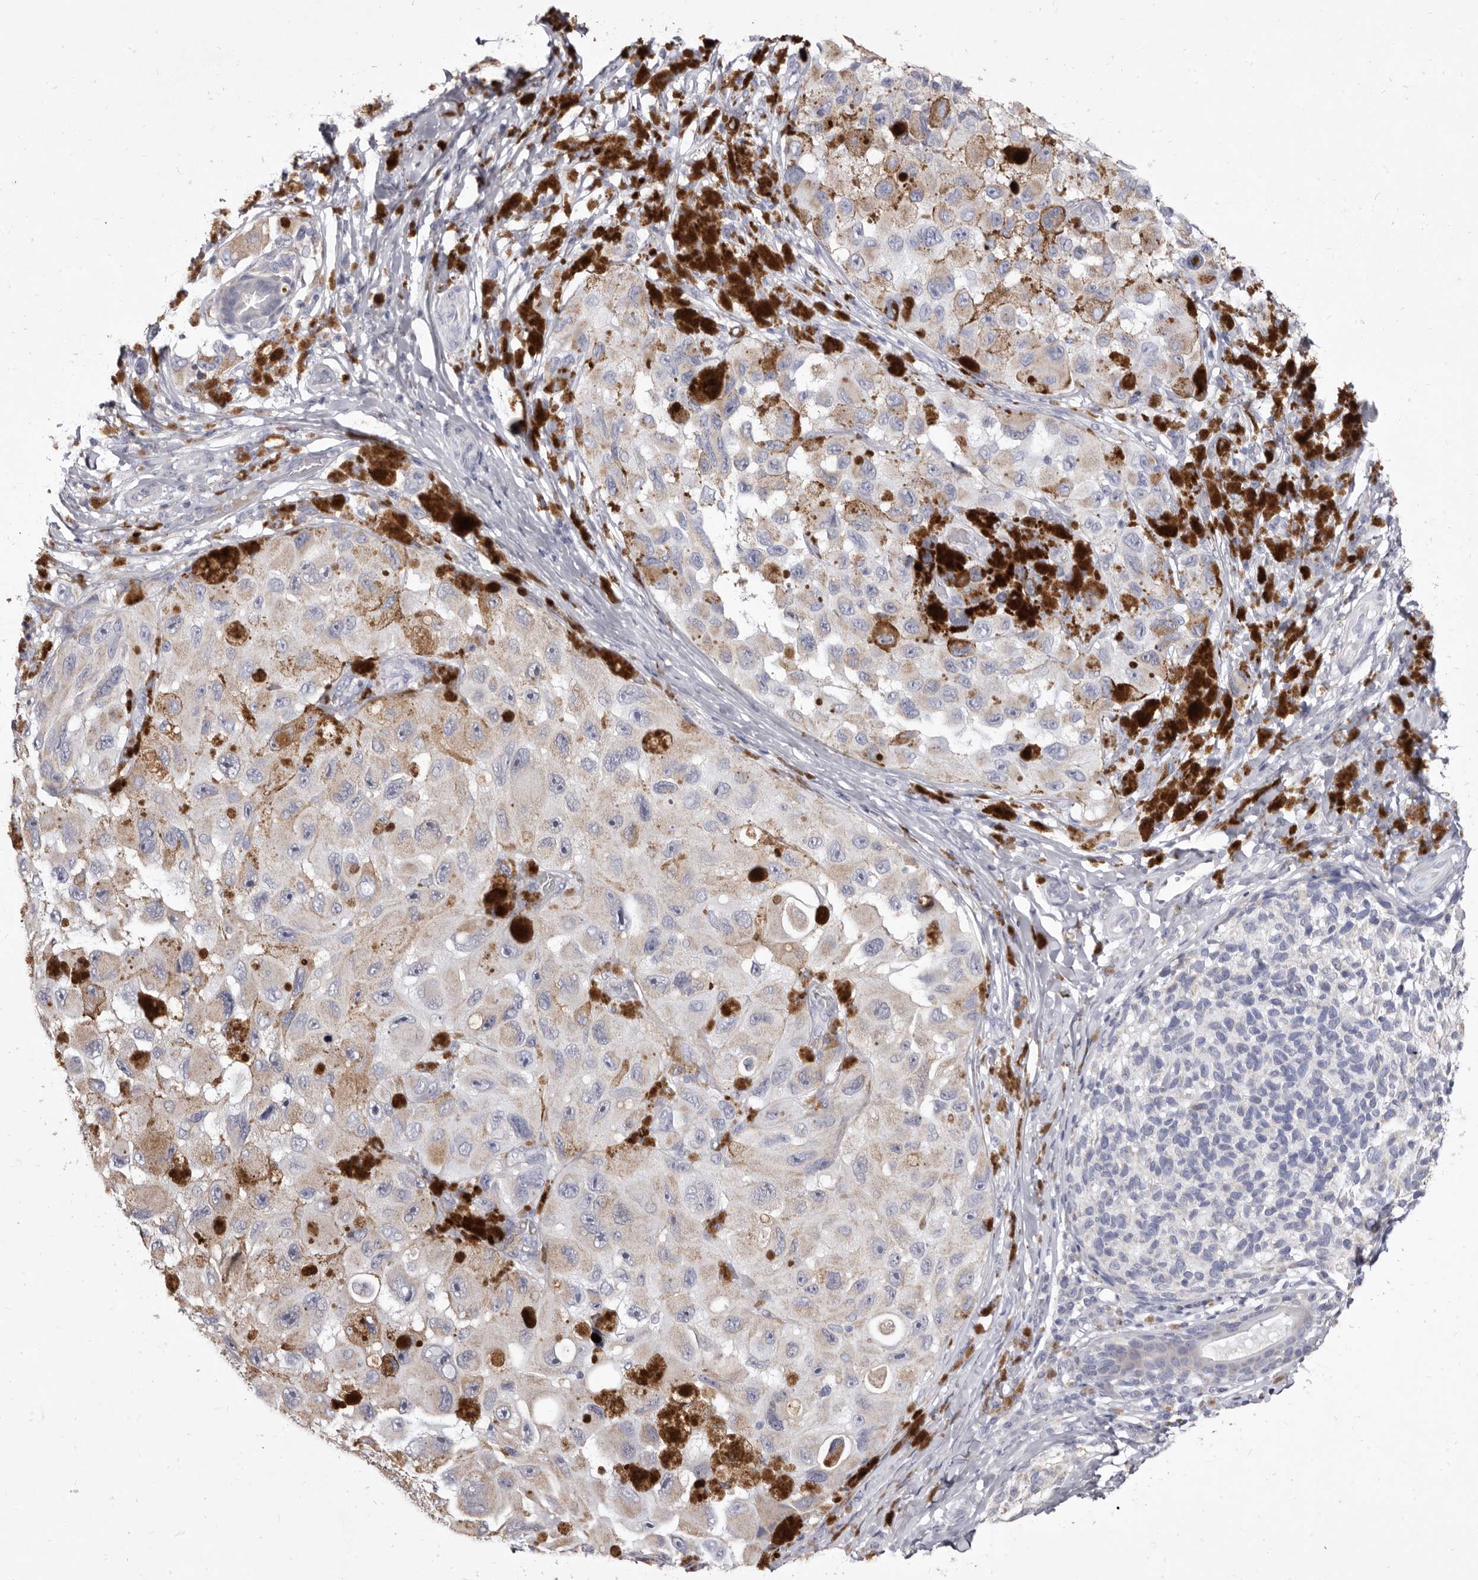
{"staining": {"intensity": "weak", "quantity": ">75%", "location": "cytoplasmic/membranous"}, "tissue": "melanoma", "cell_type": "Tumor cells", "image_type": "cancer", "snomed": [{"axis": "morphology", "description": "Malignant melanoma, NOS"}, {"axis": "topography", "description": "Skin"}], "caption": "This is an image of immunohistochemistry staining of melanoma, which shows weak staining in the cytoplasmic/membranous of tumor cells.", "gene": "CYP2E1", "patient": {"sex": "female", "age": 73}}